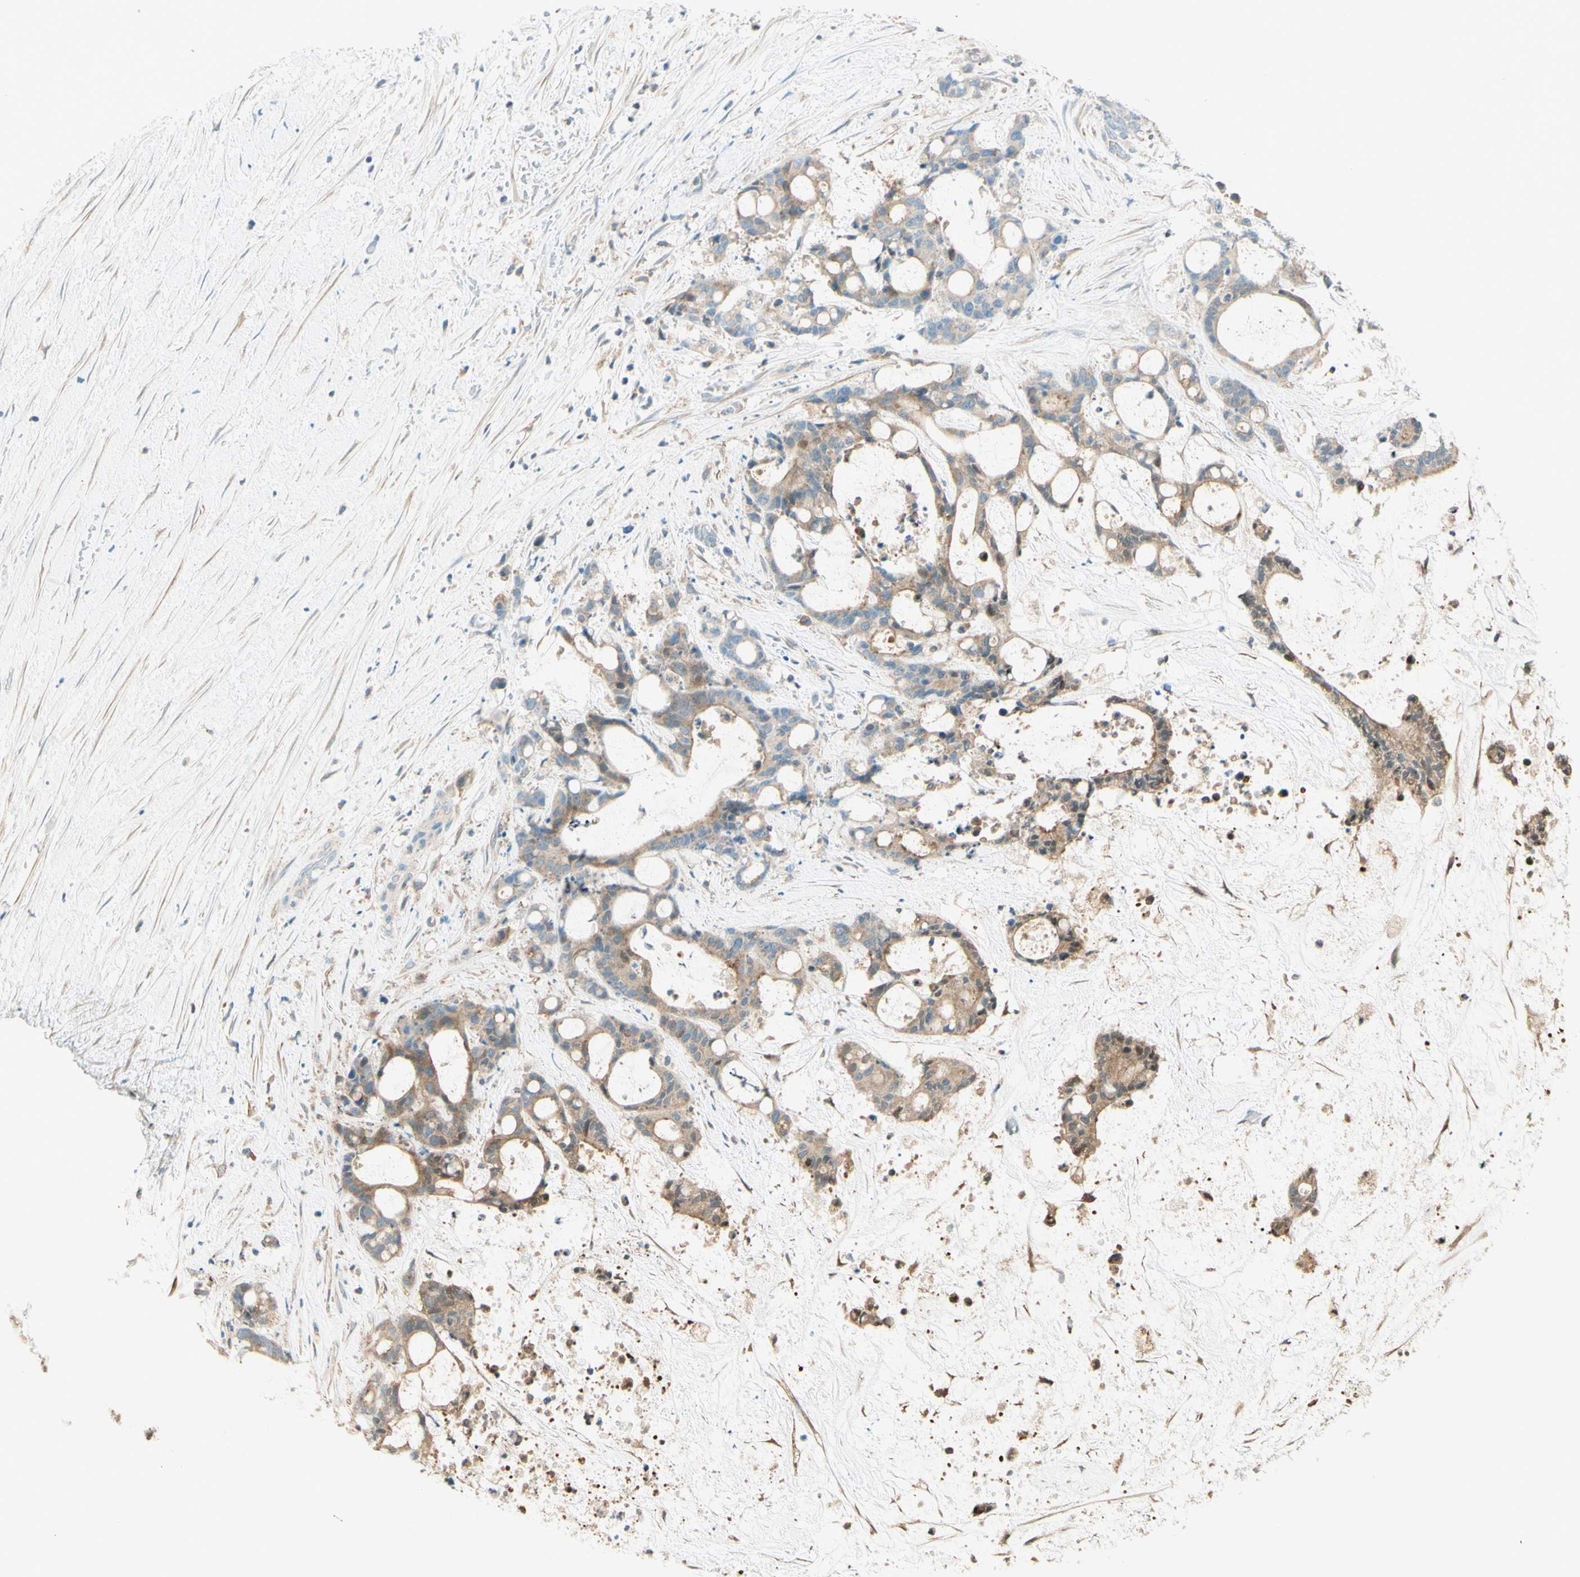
{"staining": {"intensity": "moderate", "quantity": ">75%", "location": "cytoplasmic/membranous"}, "tissue": "liver cancer", "cell_type": "Tumor cells", "image_type": "cancer", "snomed": [{"axis": "morphology", "description": "Cholangiocarcinoma"}, {"axis": "topography", "description": "Liver"}], "caption": "Immunohistochemistry staining of liver cancer, which demonstrates medium levels of moderate cytoplasmic/membranous positivity in about >75% of tumor cells indicating moderate cytoplasmic/membranous protein staining. The staining was performed using DAB (brown) for protein detection and nuclei were counterstained in hematoxylin (blue).", "gene": "PROM1", "patient": {"sex": "female", "age": 73}}